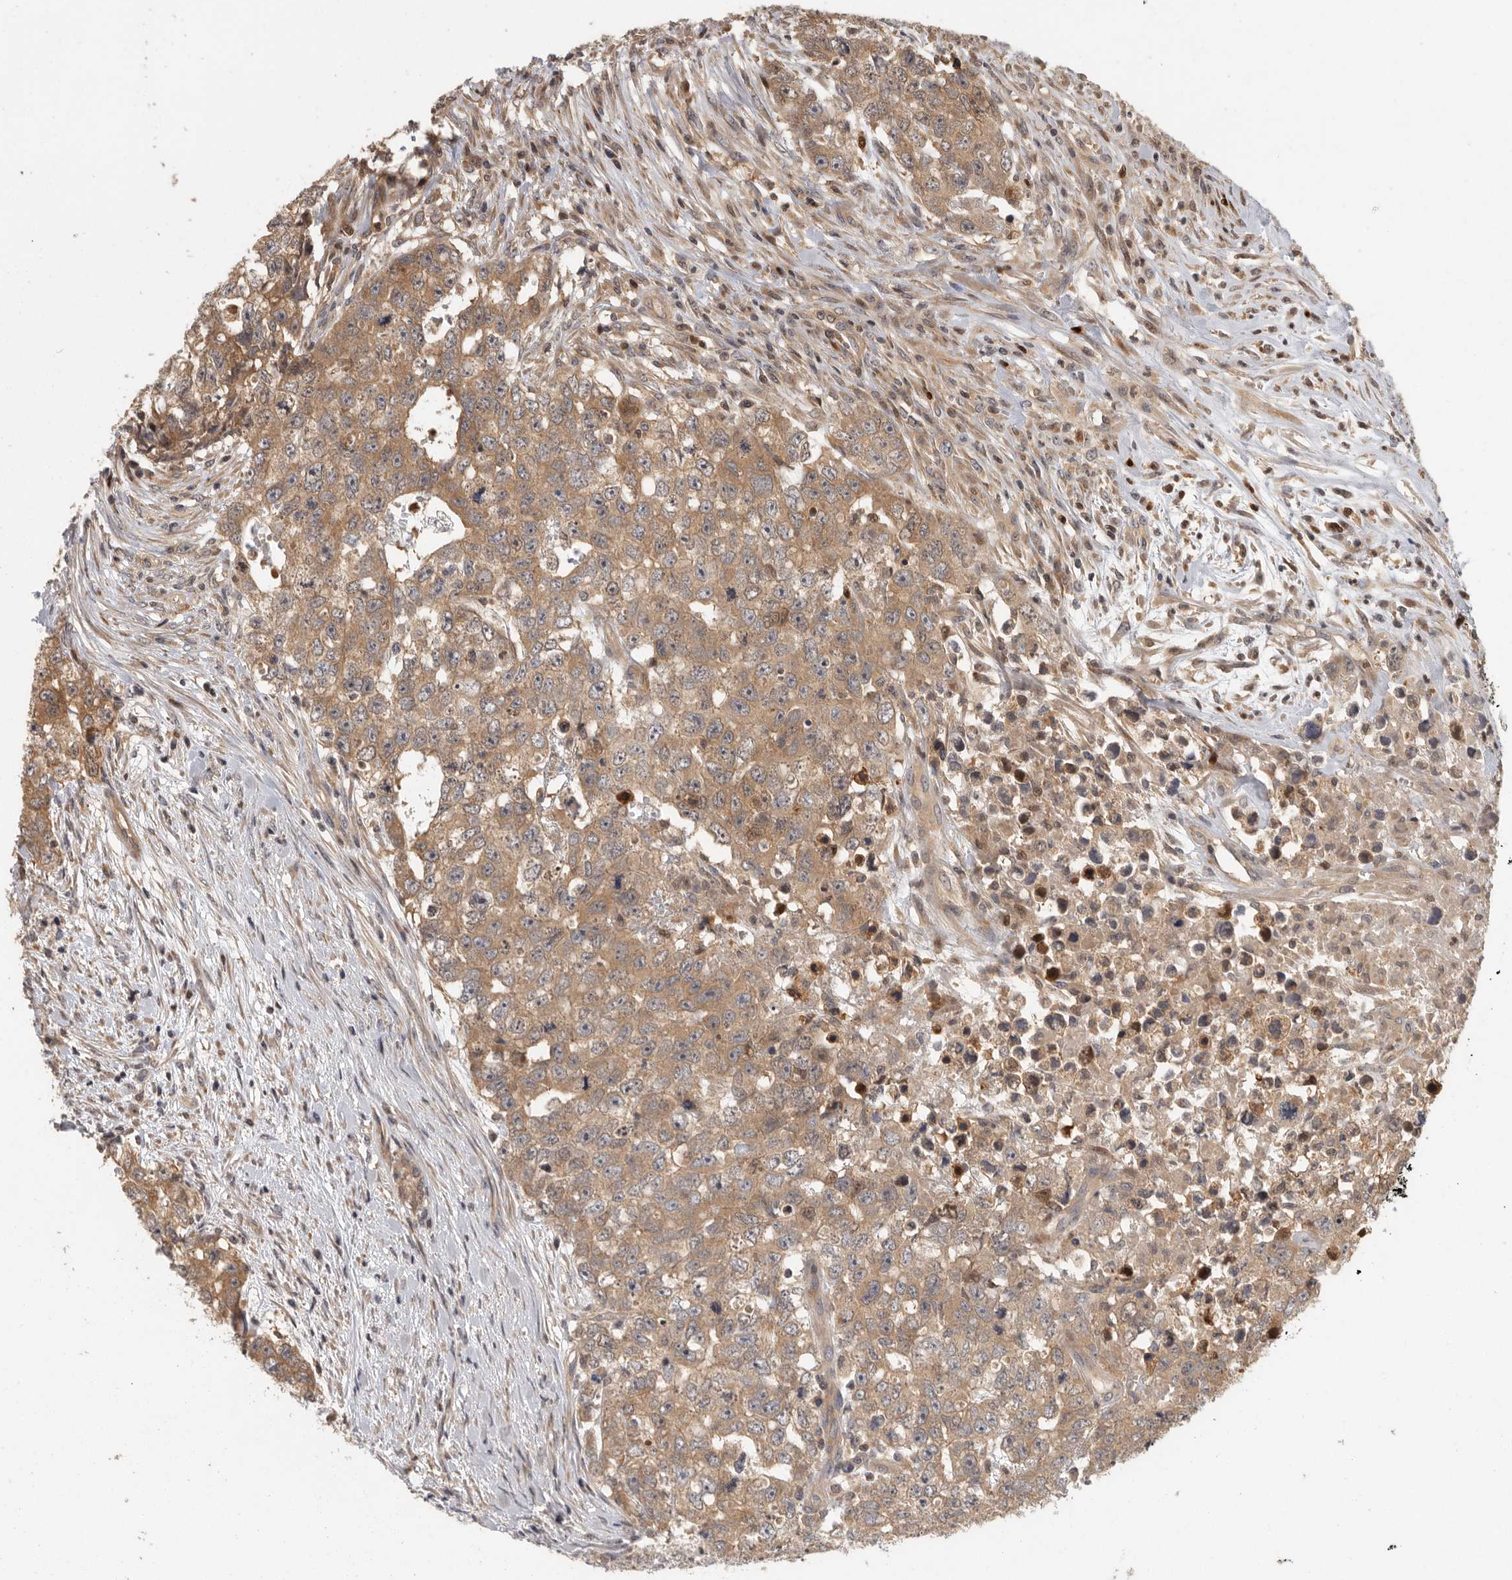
{"staining": {"intensity": "moderate", "quantity": ">75%", "location": "cytoplasmic/membranous"}, "tissue": "testis cancer", "cell_type": "Tumor cells", "image_type": "cancer", "snomed": [{"axis": "morphology", "description": "Carcinoma, Embryonal, NOS"}, {"axis": "topography", "description": "Testis"}], "caption": "Immunohistochemical staining of embryonal carcinoma (testis) demonstrates medium levels of moderate cytoplasmic/membranous protein expression in approximately >75% of tumor cells.", "gene": "SWT1", "patient": {"sex": "male", "age": 28}}